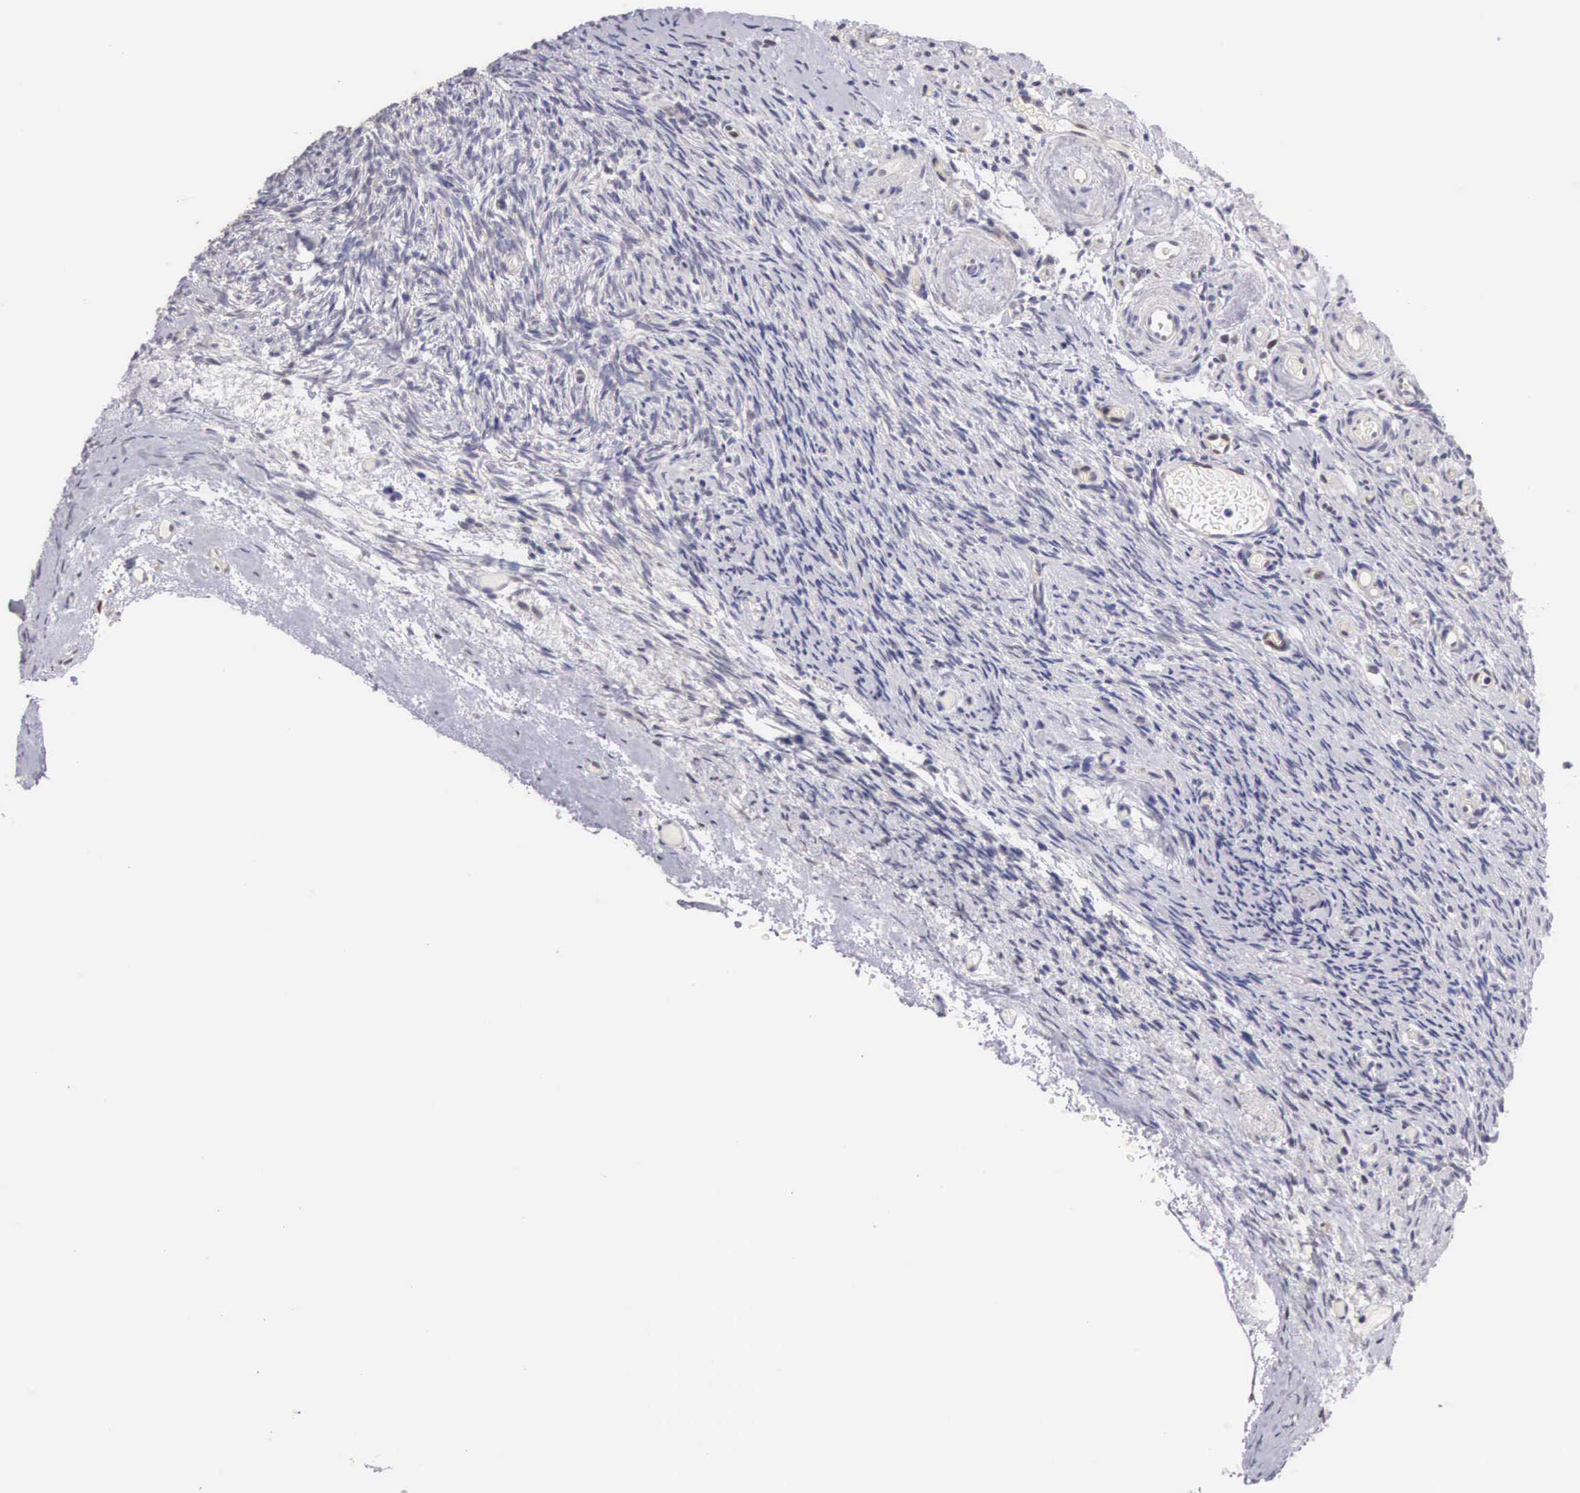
{"staining": {"intensity": "negative", "quantity": "none", "location": "none"}, "tissue": "ovary", "cell_type": "Follicle cells", "image_type": "normal", "snomed": [{"axis": "morphology", "description": "Normal tissue, NOS"}, {"axis": "topography", "description": "Ovary"}], "caption": "Immunohistochemistry (IHC) histopathology image of normal ovary stained for a protein (brown), which displays no positivity in follicle cells.", "gene": "PIR", "patient": {"sex": "female", "age": 78}}